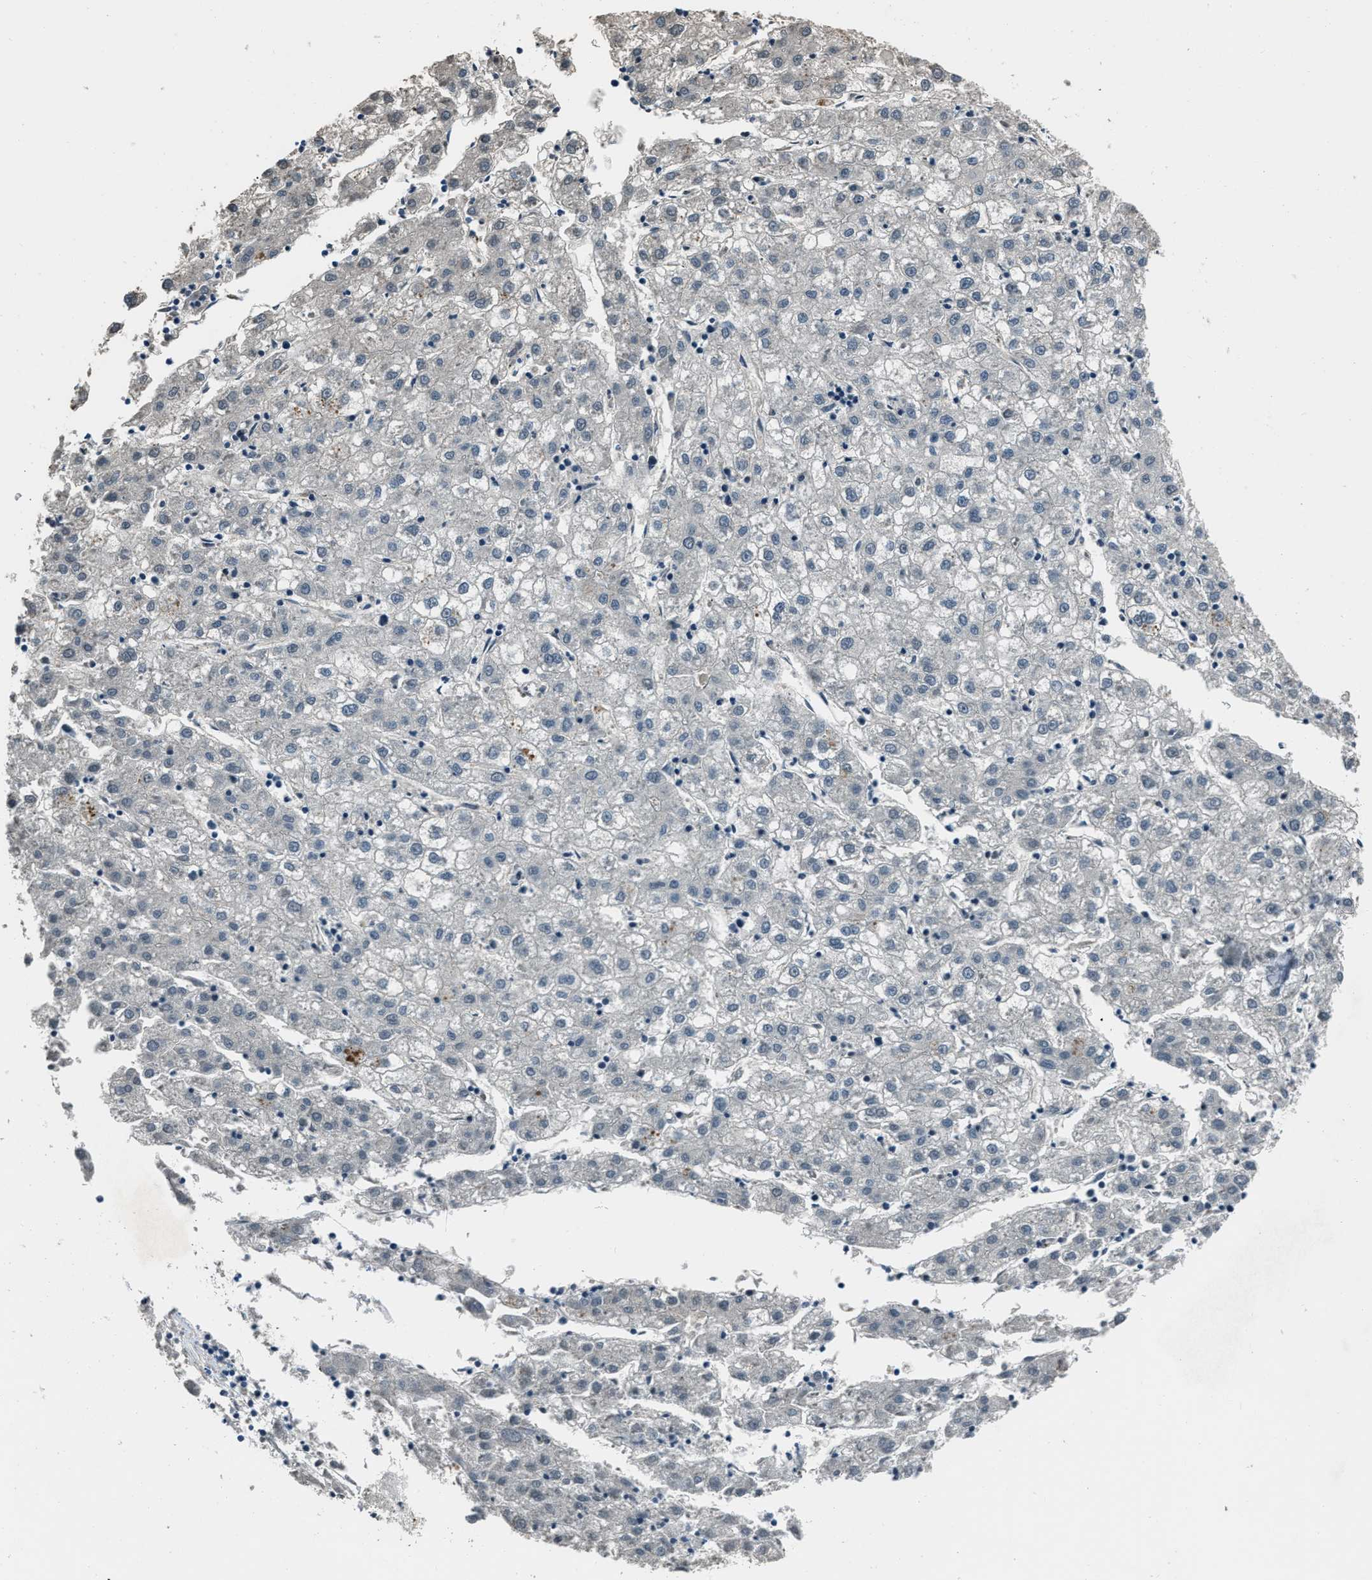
{"staining": {"intensity": "negative", "quantity": "none", "location": "none"}, "tissue": "liver cancer", "cell_type": "Tumor cells", "image_type": "cancer", "snomed": [{"axis": "morphology", "description": "Carcinoma, Hepatocellular, NOS"}, {"axis": "topography", "description": "Liver"}], "caption": "This is an immunohistochemistry (IHC) histopathology image of human liver hepatocellular carcinoma. There is no staining in tumor cells.", "gene": "NUDCD3", "patient": {"sex": "male", "age": 72}}